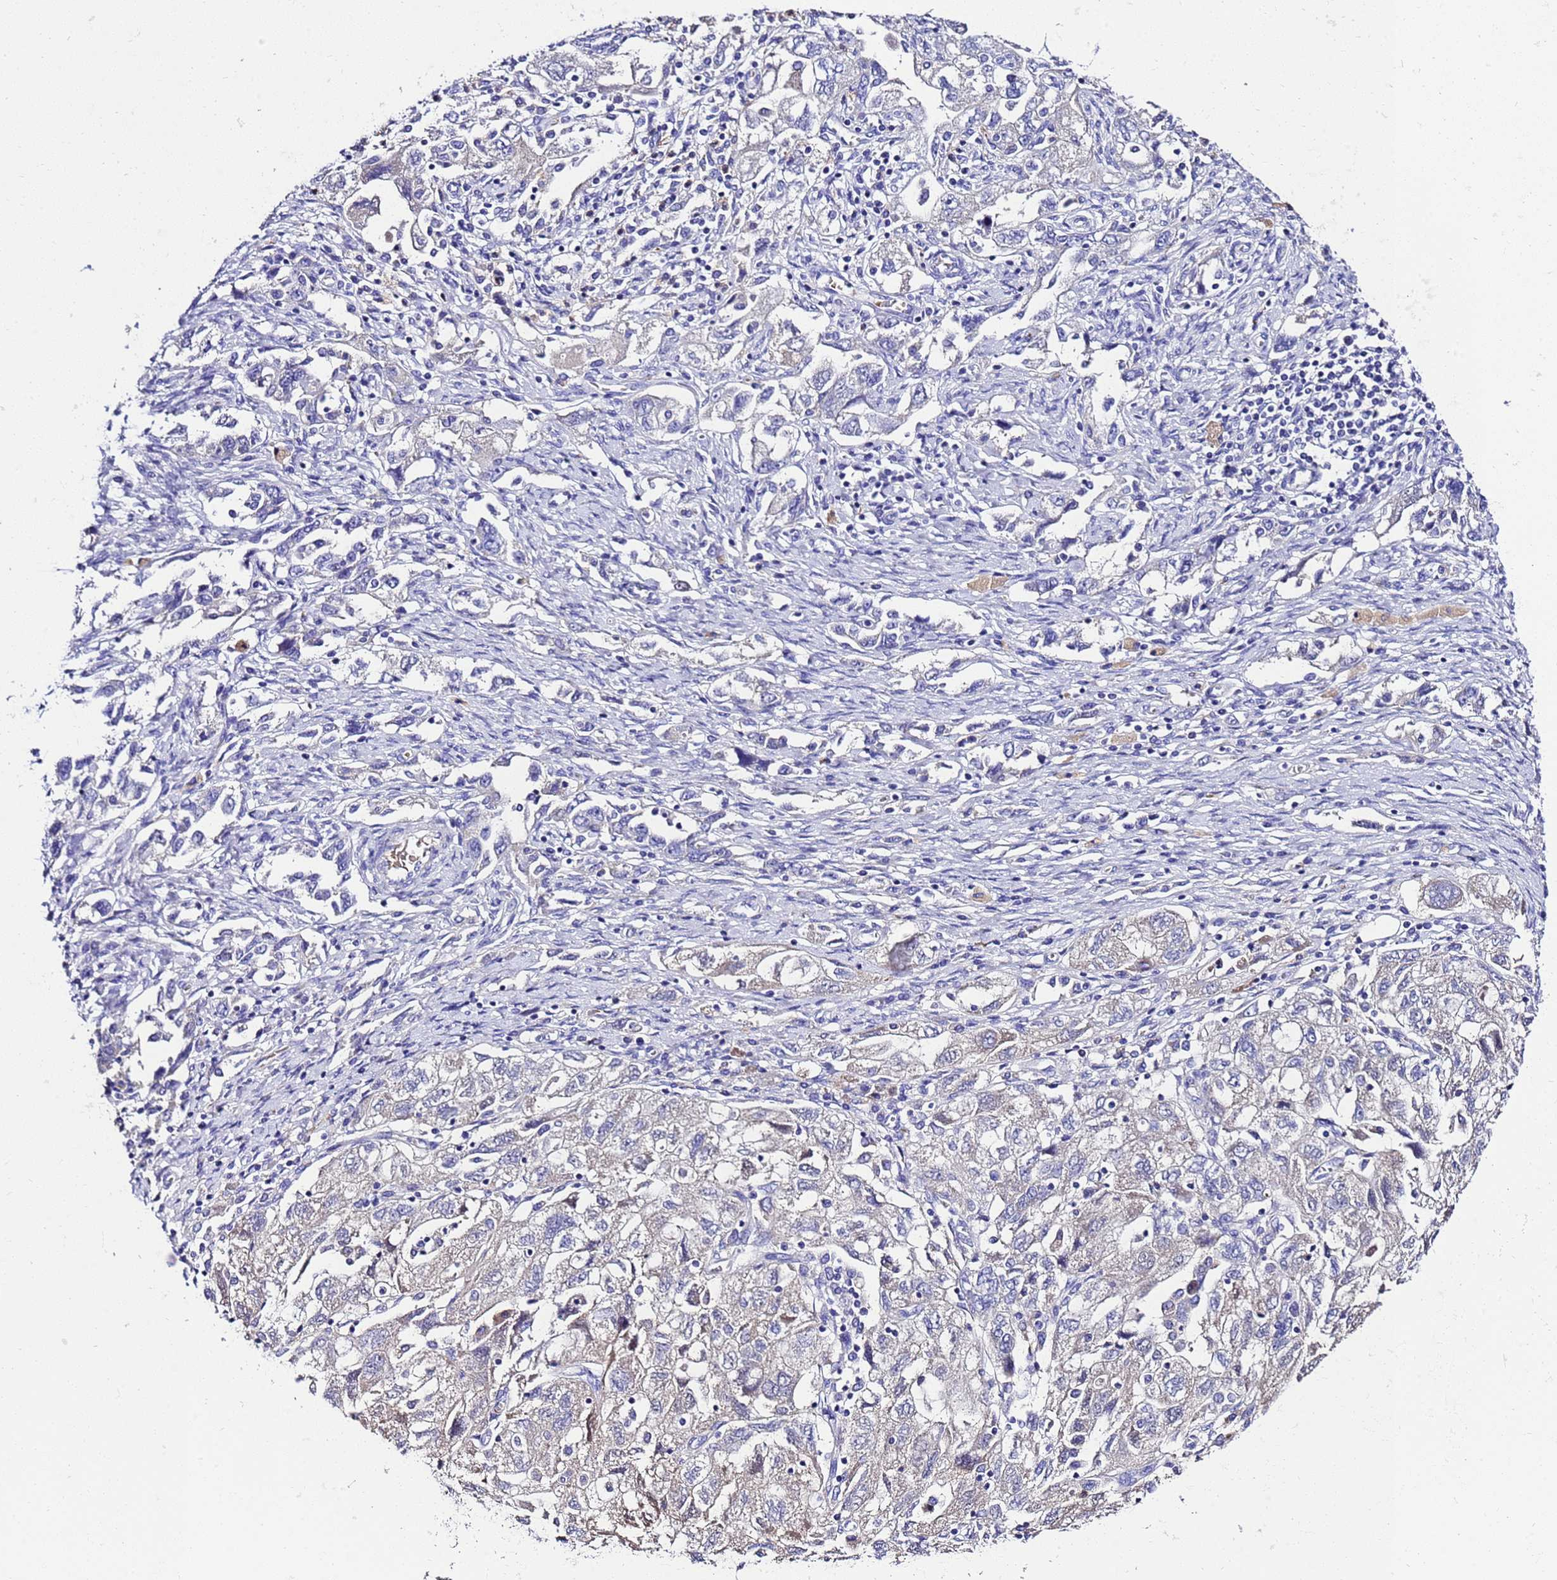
{"staining": {"intensity": "negative", "quantity": "none", "location": "none"}, "tissue": "ovarian cancer", "cell_type": "Tumor cells", "image_type": "cancer", "snomed": [{"axis": "morphology", "description": "Carcinoma, NOS"}, {"axis": "morphology", "description": "Cystadenocarcinoma, serous, NOS"}, {"axis": "topography", "description": "Ovary"}], "caption": "Ovarian cancer was stained to show a protein in brown. There is no significant positivity in tumor cells.", "gene": "UGT2A1", "patient": {"sex": "female", "age": 69}}